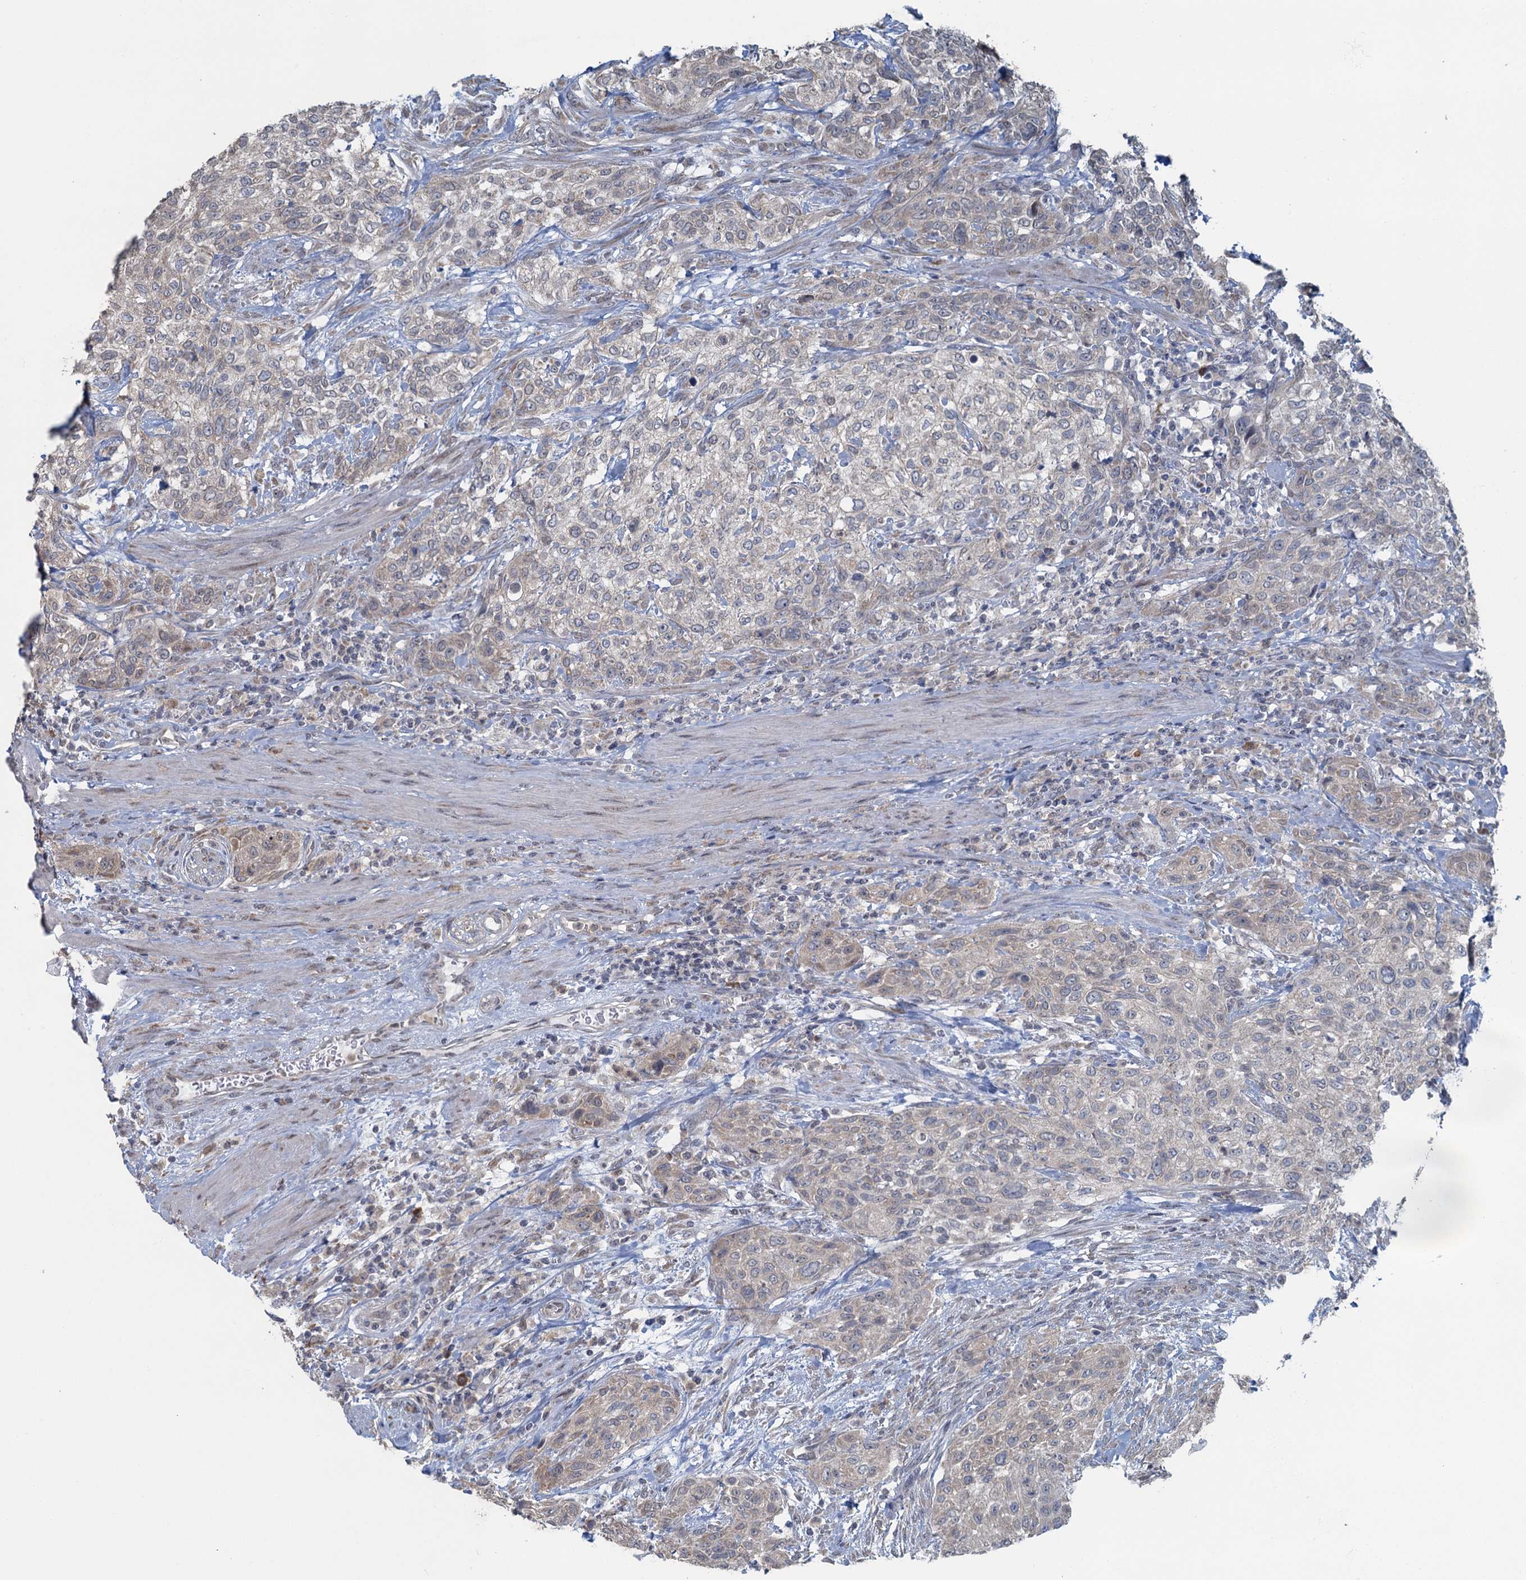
{"staining": {"intensity": "weak", "quantity": "<25%", "location": "cytoplasmic/membranous"}, "tissue": "urothelial cancer", "cell_type": "Tumor cells", "image_type": "cancer", "snomed": [{"axis": "morphology", "description": "Normal tissue, NOS"}, {"axis": "morphology", "description": "Urothelial carcinoma, NOS"}, {"axis": "topography", "description": "Urinary bladder"}, {"axis": "topography", "description": "Peripheral nerve tissue"}], "caption": "This is a micrograph of immunohistochemistry (IHC) staining of urothelial cancer, which shows no positivity in tumor cells. Brightfield microscopy of immunohistochemistry (IHC) stained with DAB (brown) and hematoxylin (blue), captured at high magnification.", "gene": "TEX35", "patient": {"sex": "male", "age": 35}}